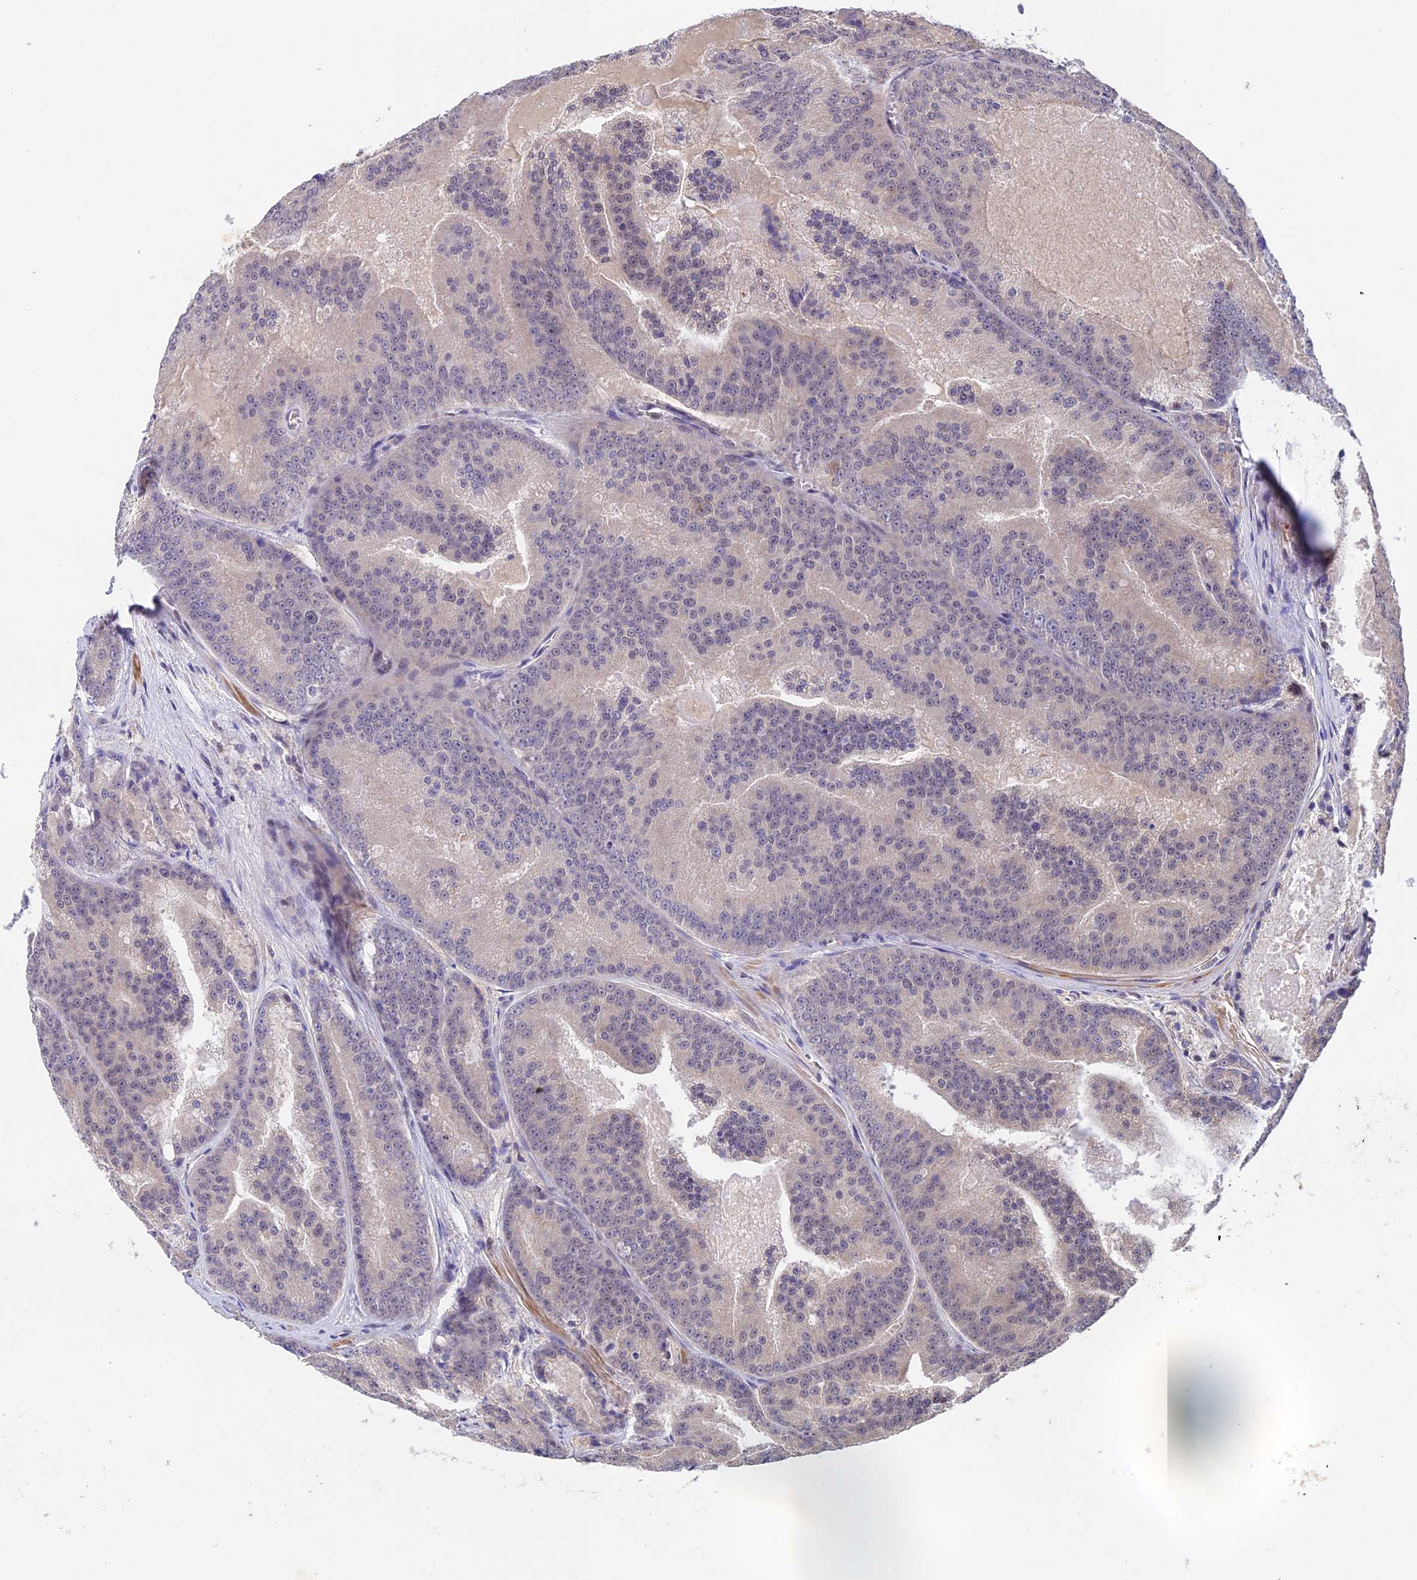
{"staining": {"intensity": "negative", "quantity": "none", "location": "none"}, "tissue": "prostate cancer", "cell_type": "Tumor cells", "image_type": "cancer", "snomed": [{"axis": "morphology", "description": "Adenocarcinoma, High grade"}, {"axis": "topography", "description": "Prostate"}], "caption": "An image of human prostate cancer is negative for staining in tumor cells.", "gene": "CWH43", "patient": {"sex": "male", "age": 61}}